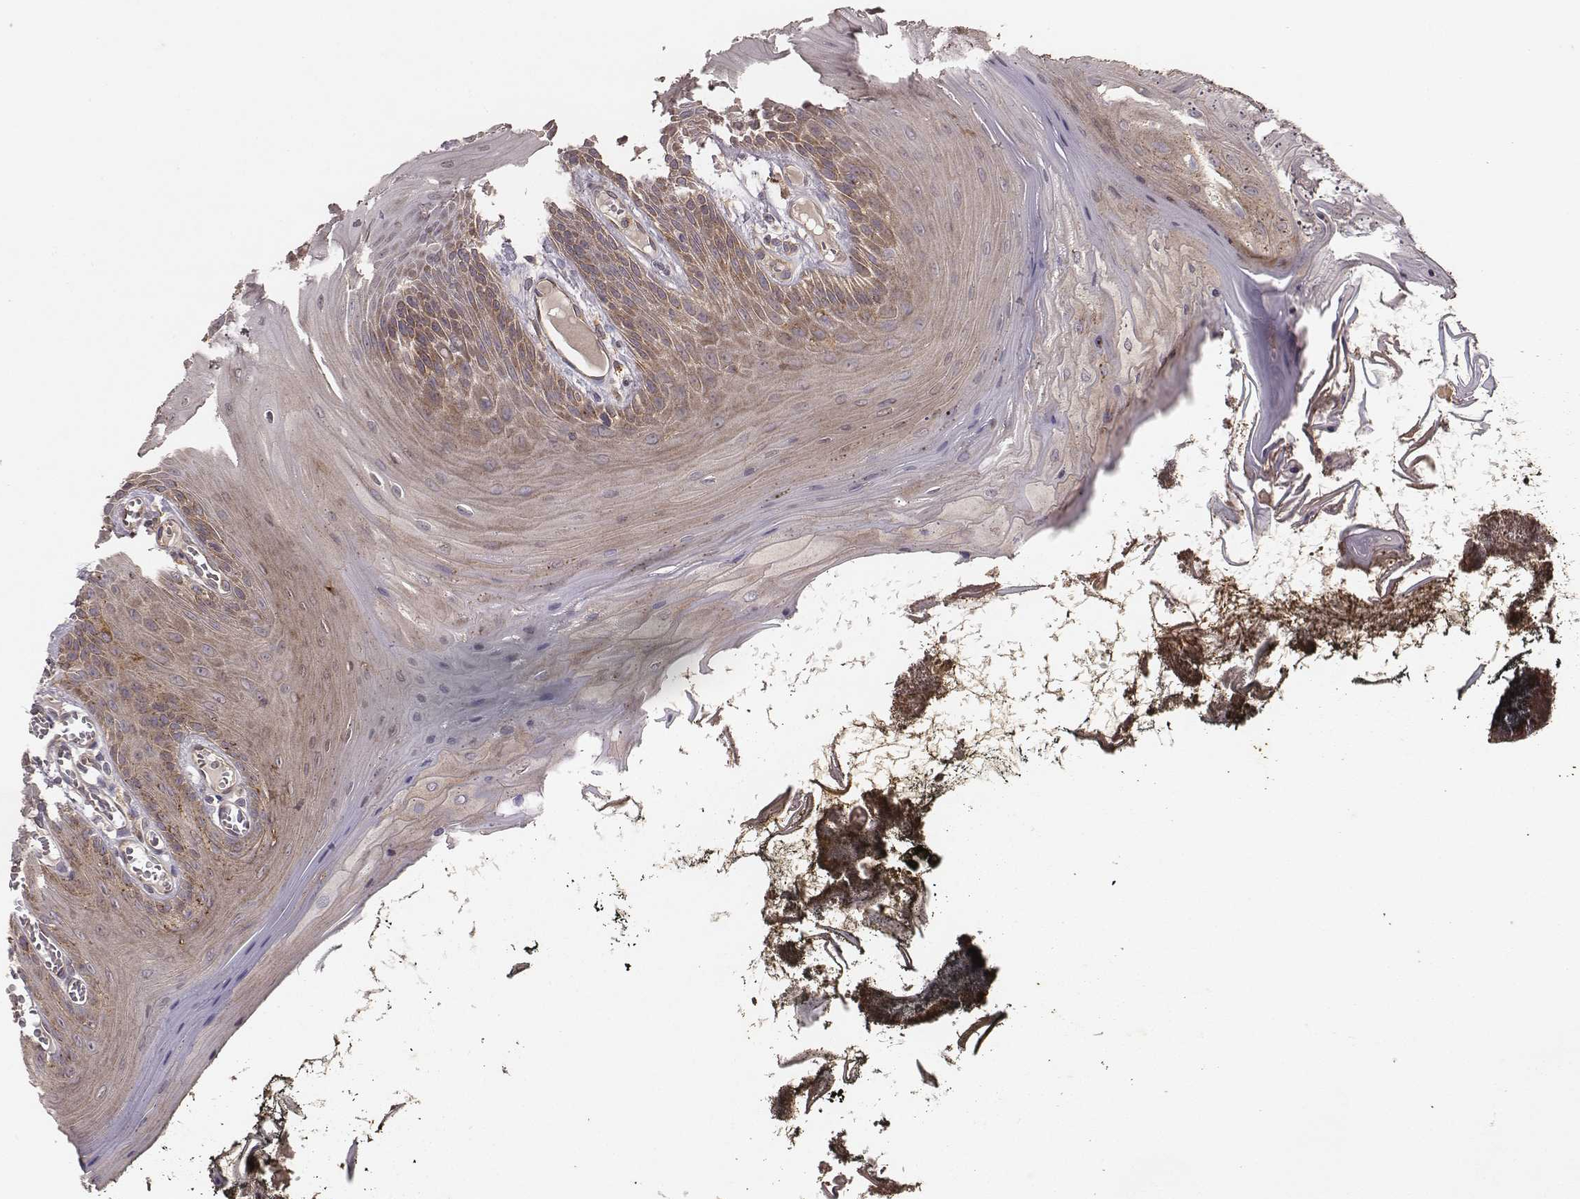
{"staining": {"intensity": "moderate", "quantity": "<25%", "location": "cytoplasmic/membranous"}, "tissue": "oral mucosa", "cell_type": "Squamous epithelial cells", "image_type": "normal", "snomed": [{"axis": "morphology", "description": "Normal tissue, NOS"}, {"axis": "topography", "description": "Oral tissue"}], "caption": "DAB immunohistochemical staining of normal oral mucosa exhibits moderate cytoplasmic/membranous protein expression in about <25% of squamous epithelial cells.", "gene": "VPS26A", "patient": {"sex": "male", "age": 9}}